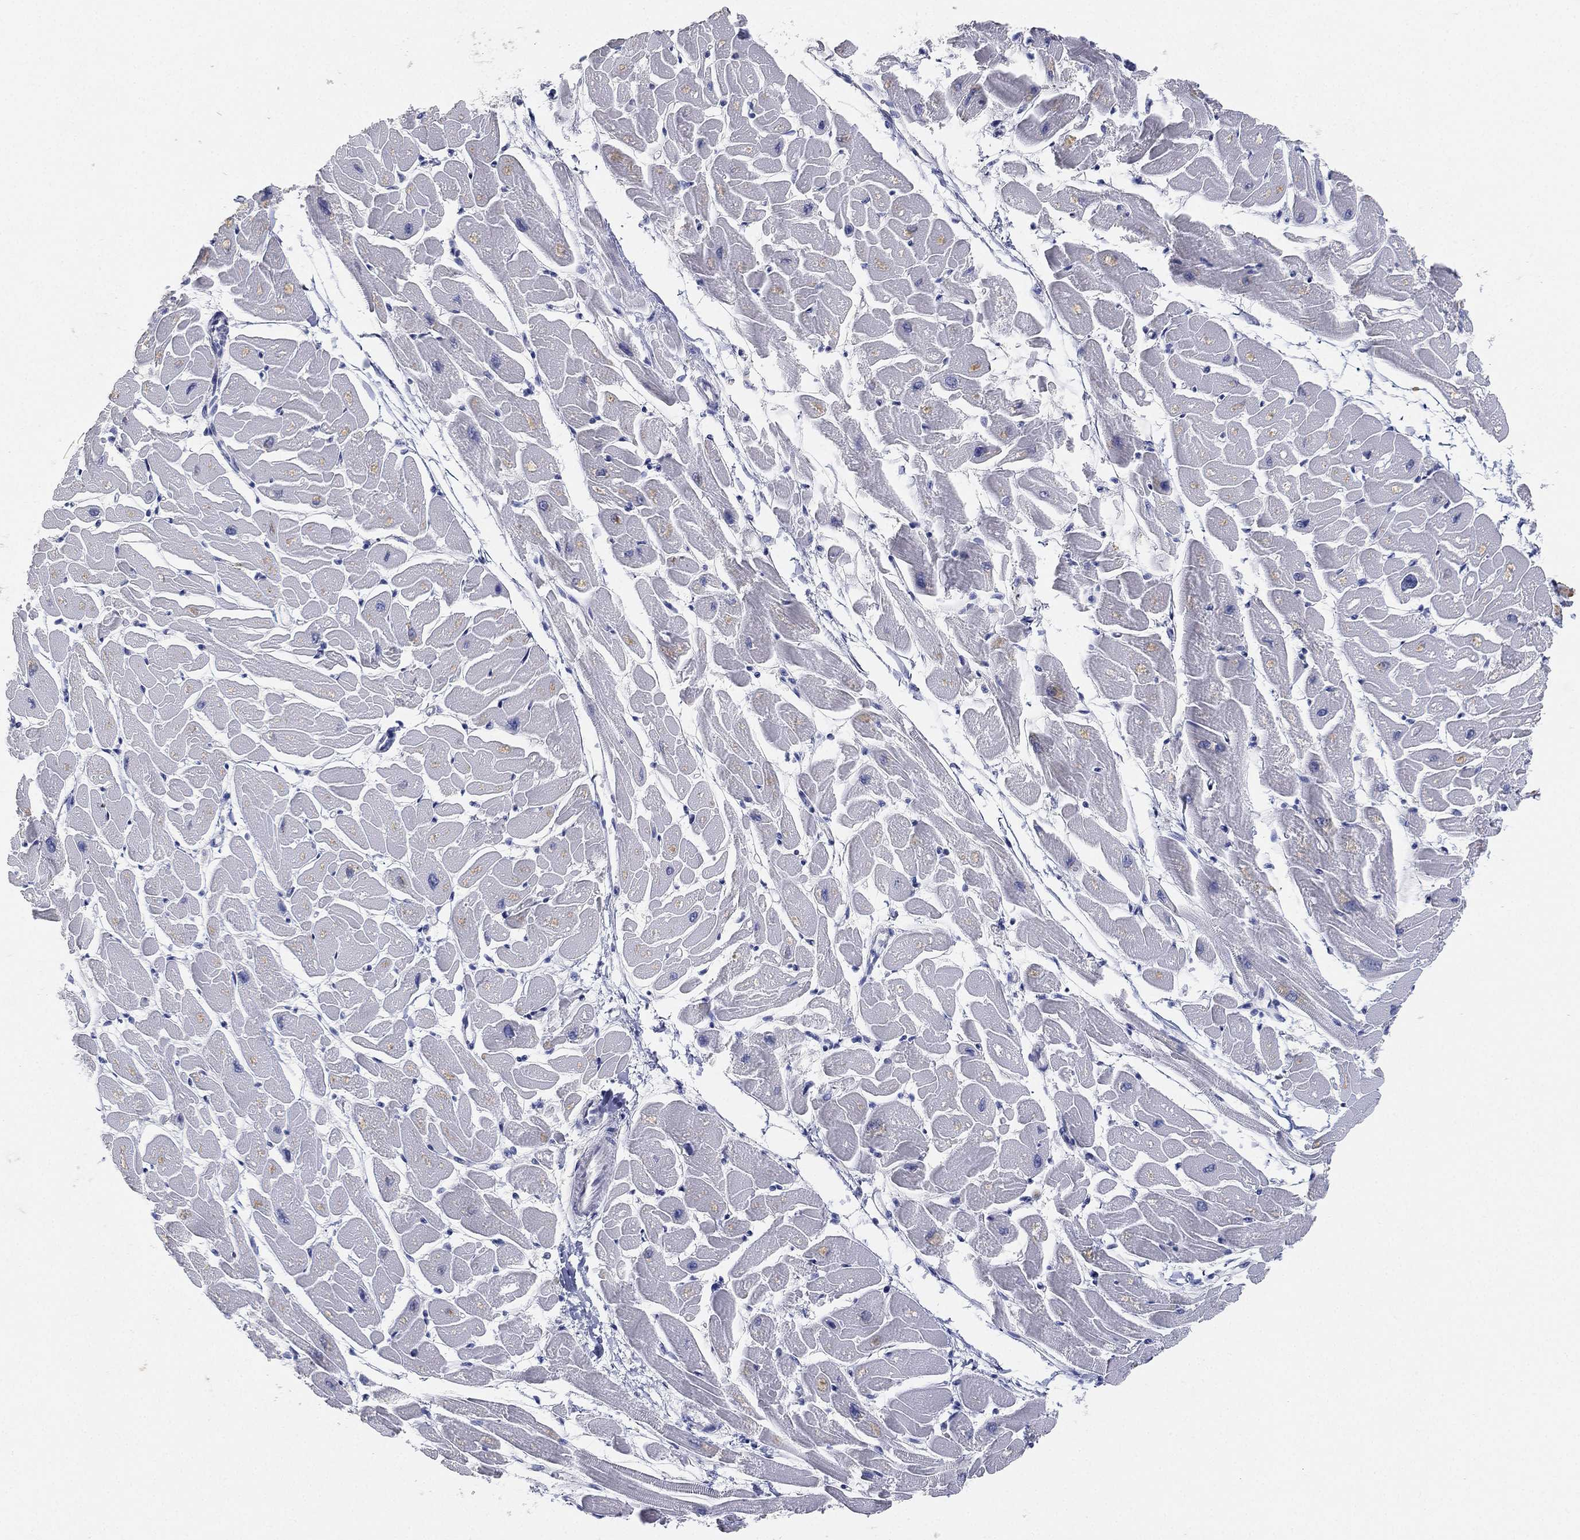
{"staining": {"intensity": "negative", "quantity": "none", "location": "none"}, "tissue": "heart muscle", "cell_type": "Cardiomyocytes", "image_type": "normal", "snomed": [{"axis": "morphology", "description": "Normal tissue, NOS"}, {"axis": "topography", "description": "Heart"}], "caption": "Protein analysis of unremarkable heart muscle shows no significant positivity in cardiomyocytes.", "gene": "FAM187B", "patient": {"sex": "male", "age": 57}}